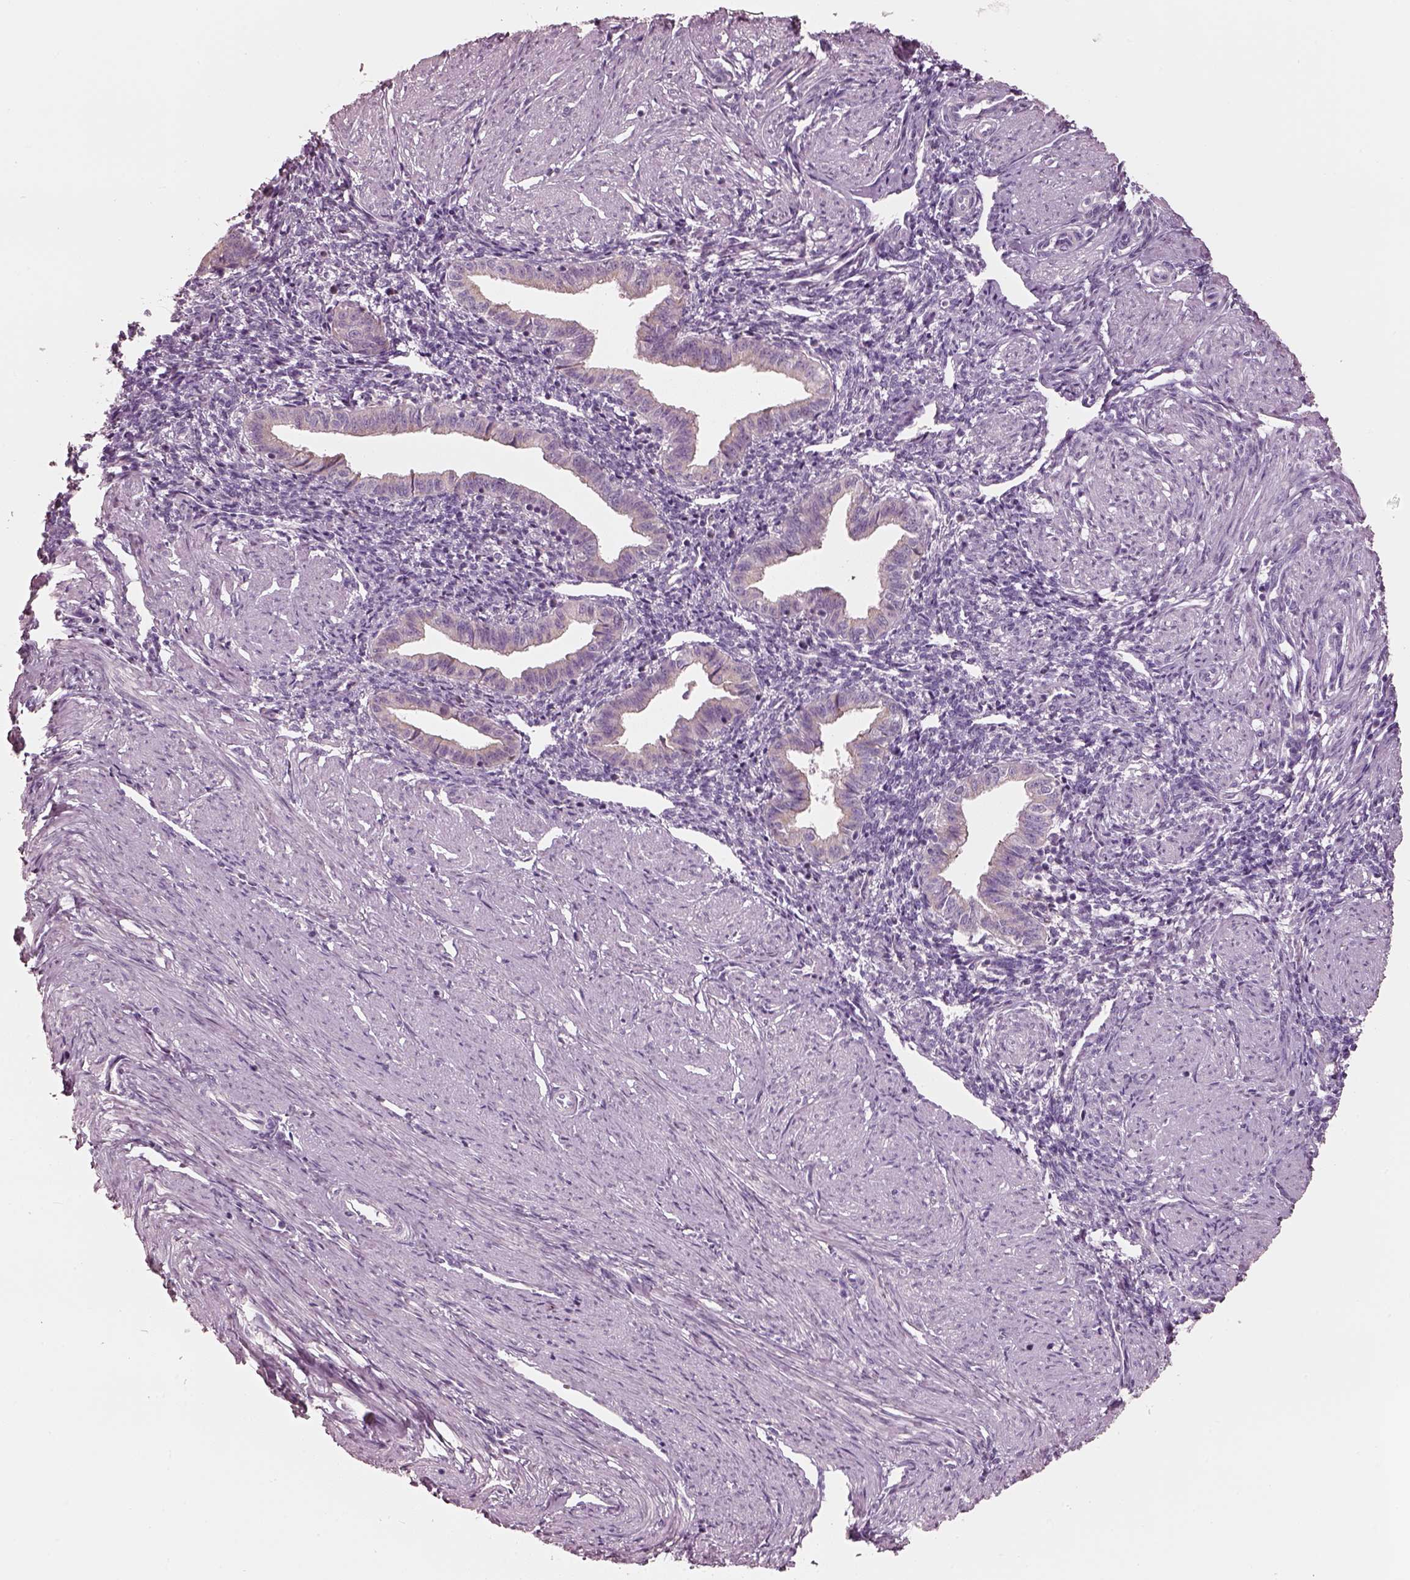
{"staining": {"intensity": "negative", "quantity": "none", "location": "none"}, "tissue": "endometrium", "cell_type": "Cells in endometrial stroma", "image_type": "normal", "snomed": [{"axis": "morphology", "description": "Normal tissue, NOS"}, {"axis": "topography", "description": "Endometrium"}], "caption": "Endometrium stained for a protein using immunohistochemistry (IHC) reveals no expression cells in endometrial stroma.", "gene": "PNOC", "patient": {"sex": "female", "age": 37}}